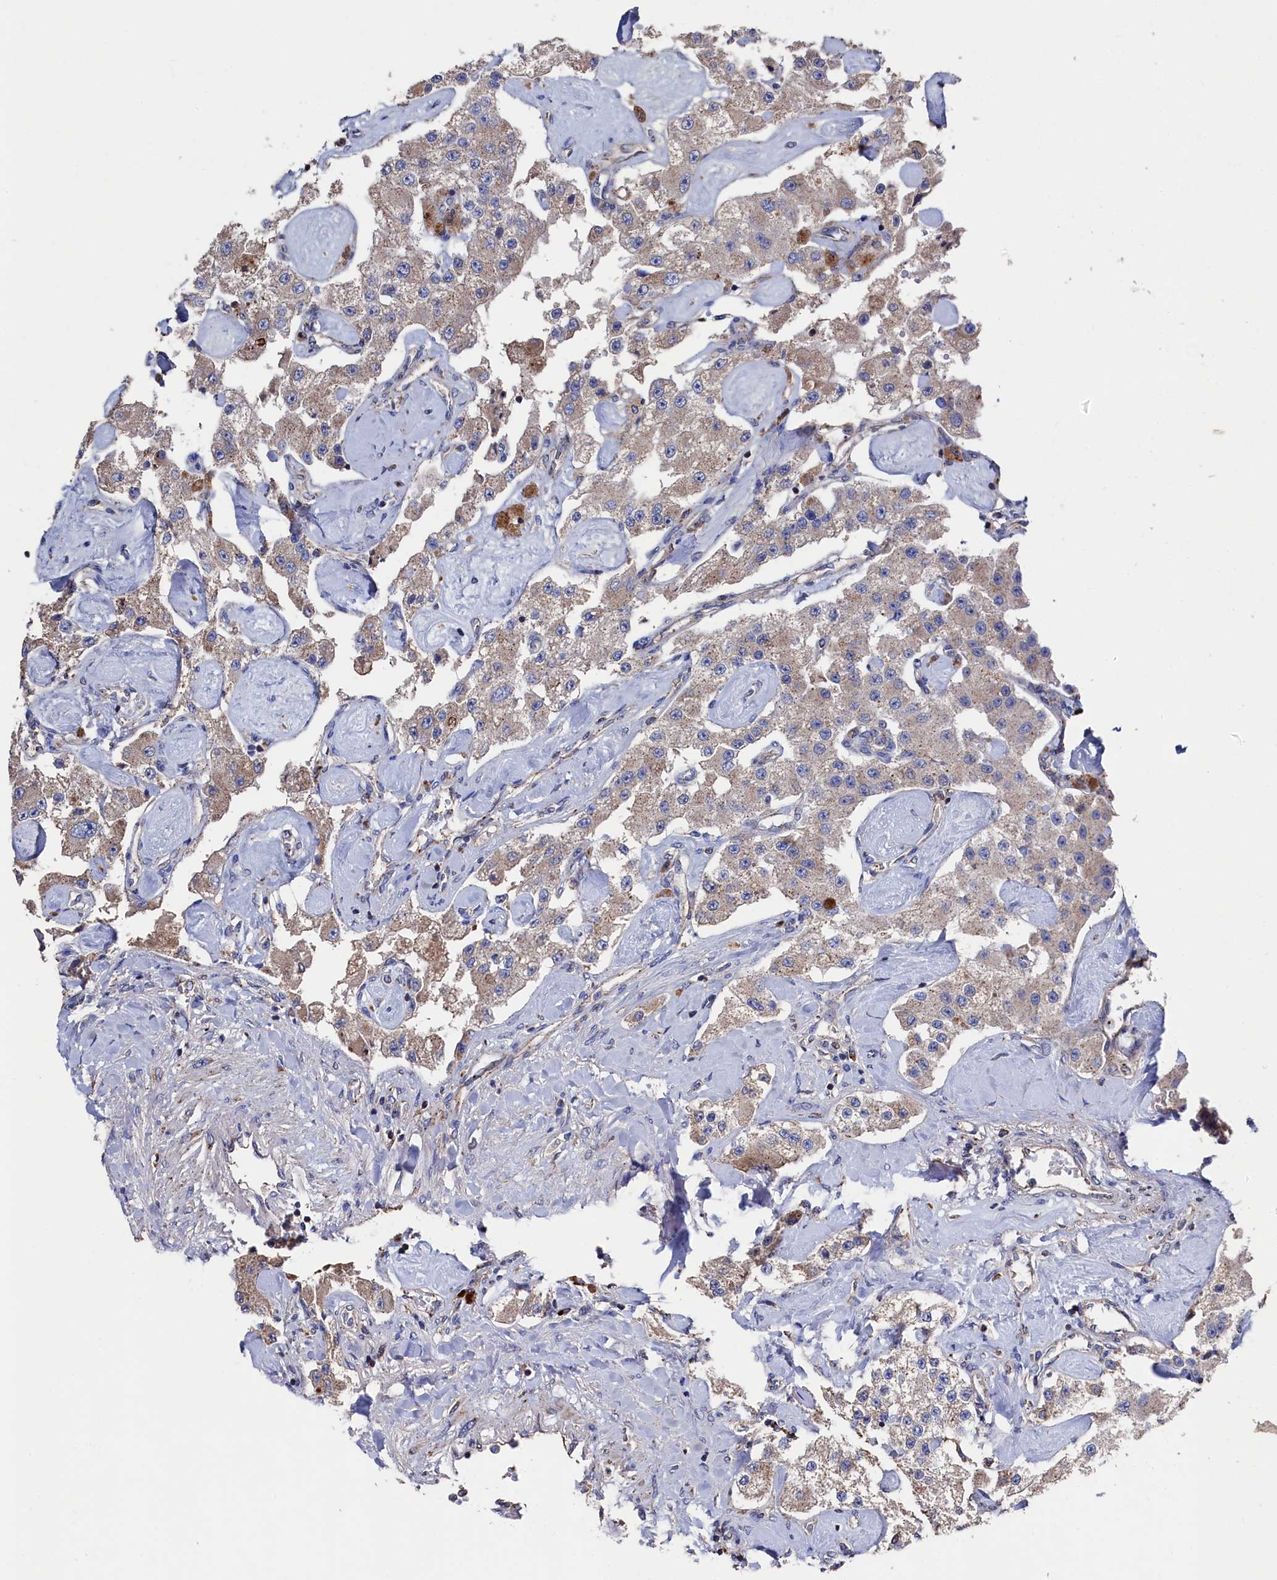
{"staining": {"intensity": "moderate", "quantity": ">75%", "location": "cytoplasmic/membranous"}, "tissue": "carcinoid", "cell_type": "Tumor cells", "image_type": "cancer", "snomed": [{"axis": "morphology", "description": "Carcinoid, malignant, NOS"}, {"axis": "topography", "description": "Pancreas"}], "caption": "Carcinoid (malignant) stained with immunohistochemistry shows moderate cytoplasmic/membranous staining in approximately >75% of tumor cells. (DAB (3,3'-diaminobenzidine) IHC with brightfield microscopy, high magnification).", "gene": "TK2", "patient": {"sex": "male", "age": 41}}